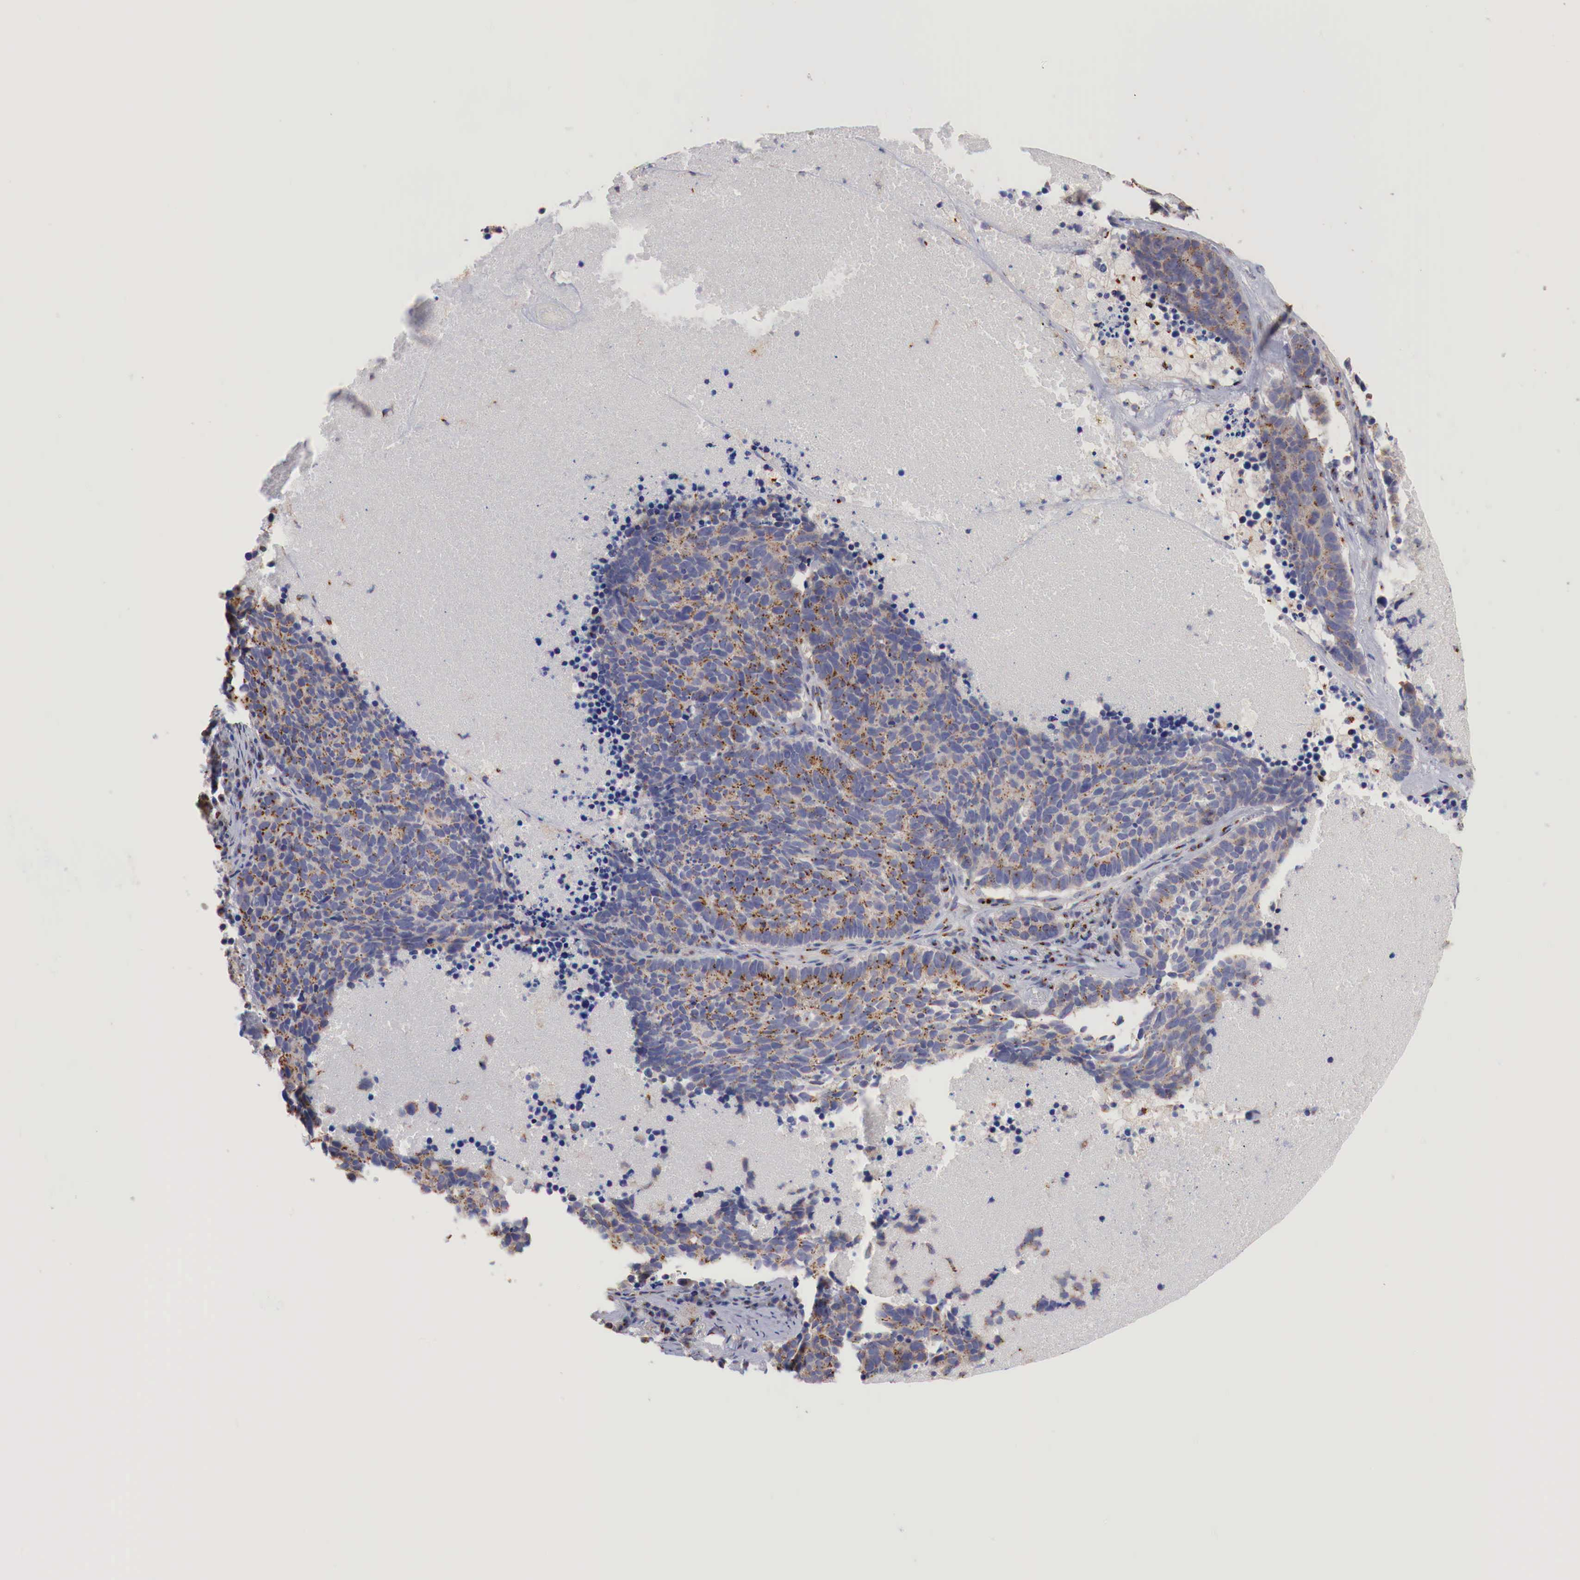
{"staining": {"intensity": "moderate", "quantity": ">75%", "location": "cytoplasmic/membranous"}, "tissue": "lung cancer", "cell_type": "Tumor cells", "image_type": "cancer", "snomed": [{"axis": "morphology", "description": "Neoplasm, malignant, NOS"}, {"axis": "topography", "description": "Lung"}], "caption": "There is medium levels of moderate cytoplasmic/membranous expression in tumor cells of lung cancer, as demonstrated by immunohistochemical staining (brown color).", "gene": "SYAP1", "patient": {"sex": "female", "age": 75}}